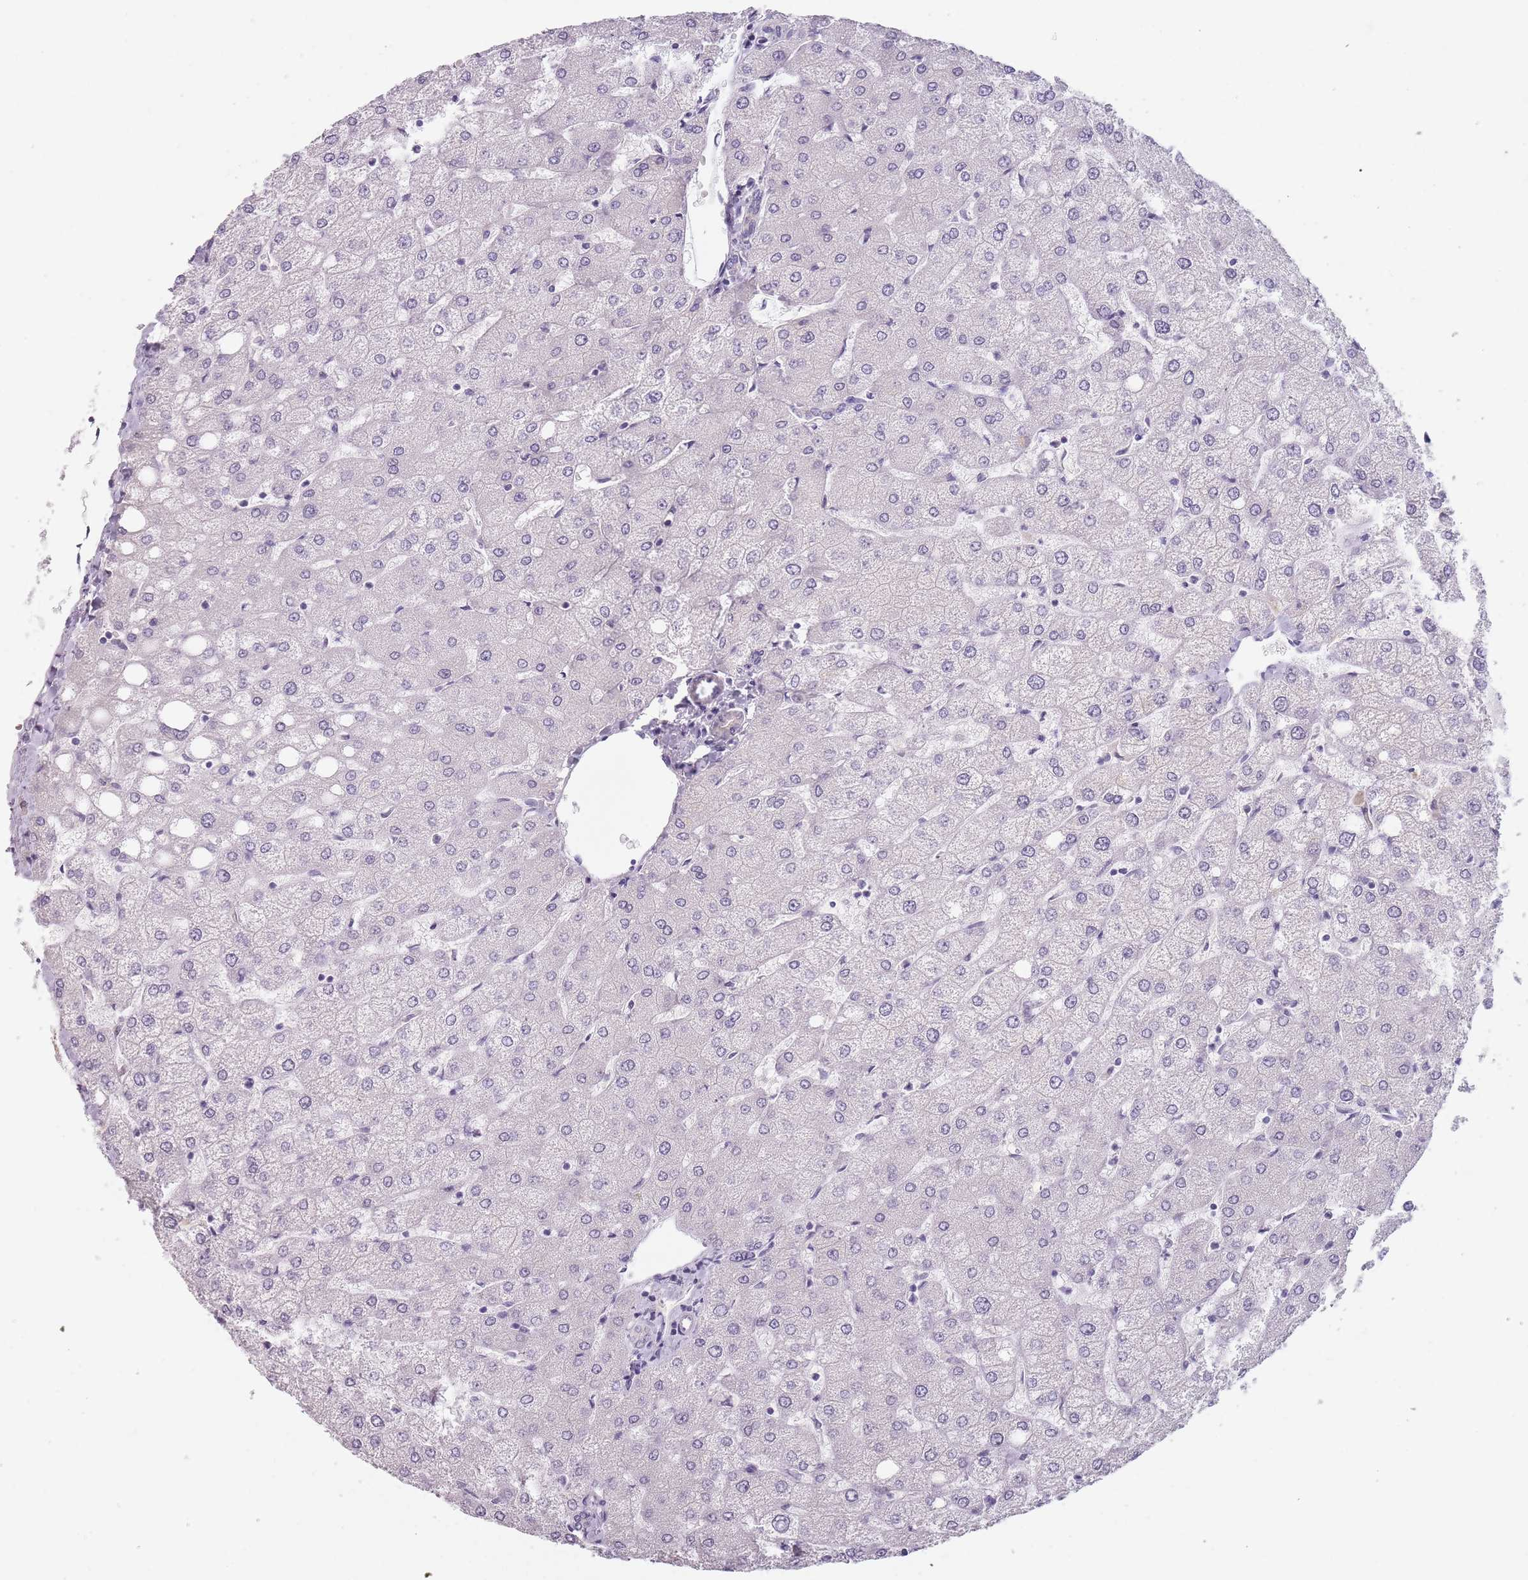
{"staining": {"intensity": "negative", "quantity": "none", "location": "none"}, "tissue": "liver", "cell_type": "Cholangiocytes", "image_type": "normal", "snomed": [{"axis": "morphology", "description": "Normal tissue, NOS"}, {"axis": "topography", "description": "Liver"}], "caption": "A high-resolution histopathology image shows immunohistochemistry staining of benign liver, which shows no significant expression in cholangiocytes.", "gene": "CEP19", "patient": {"sex": "female", "age": 54}}